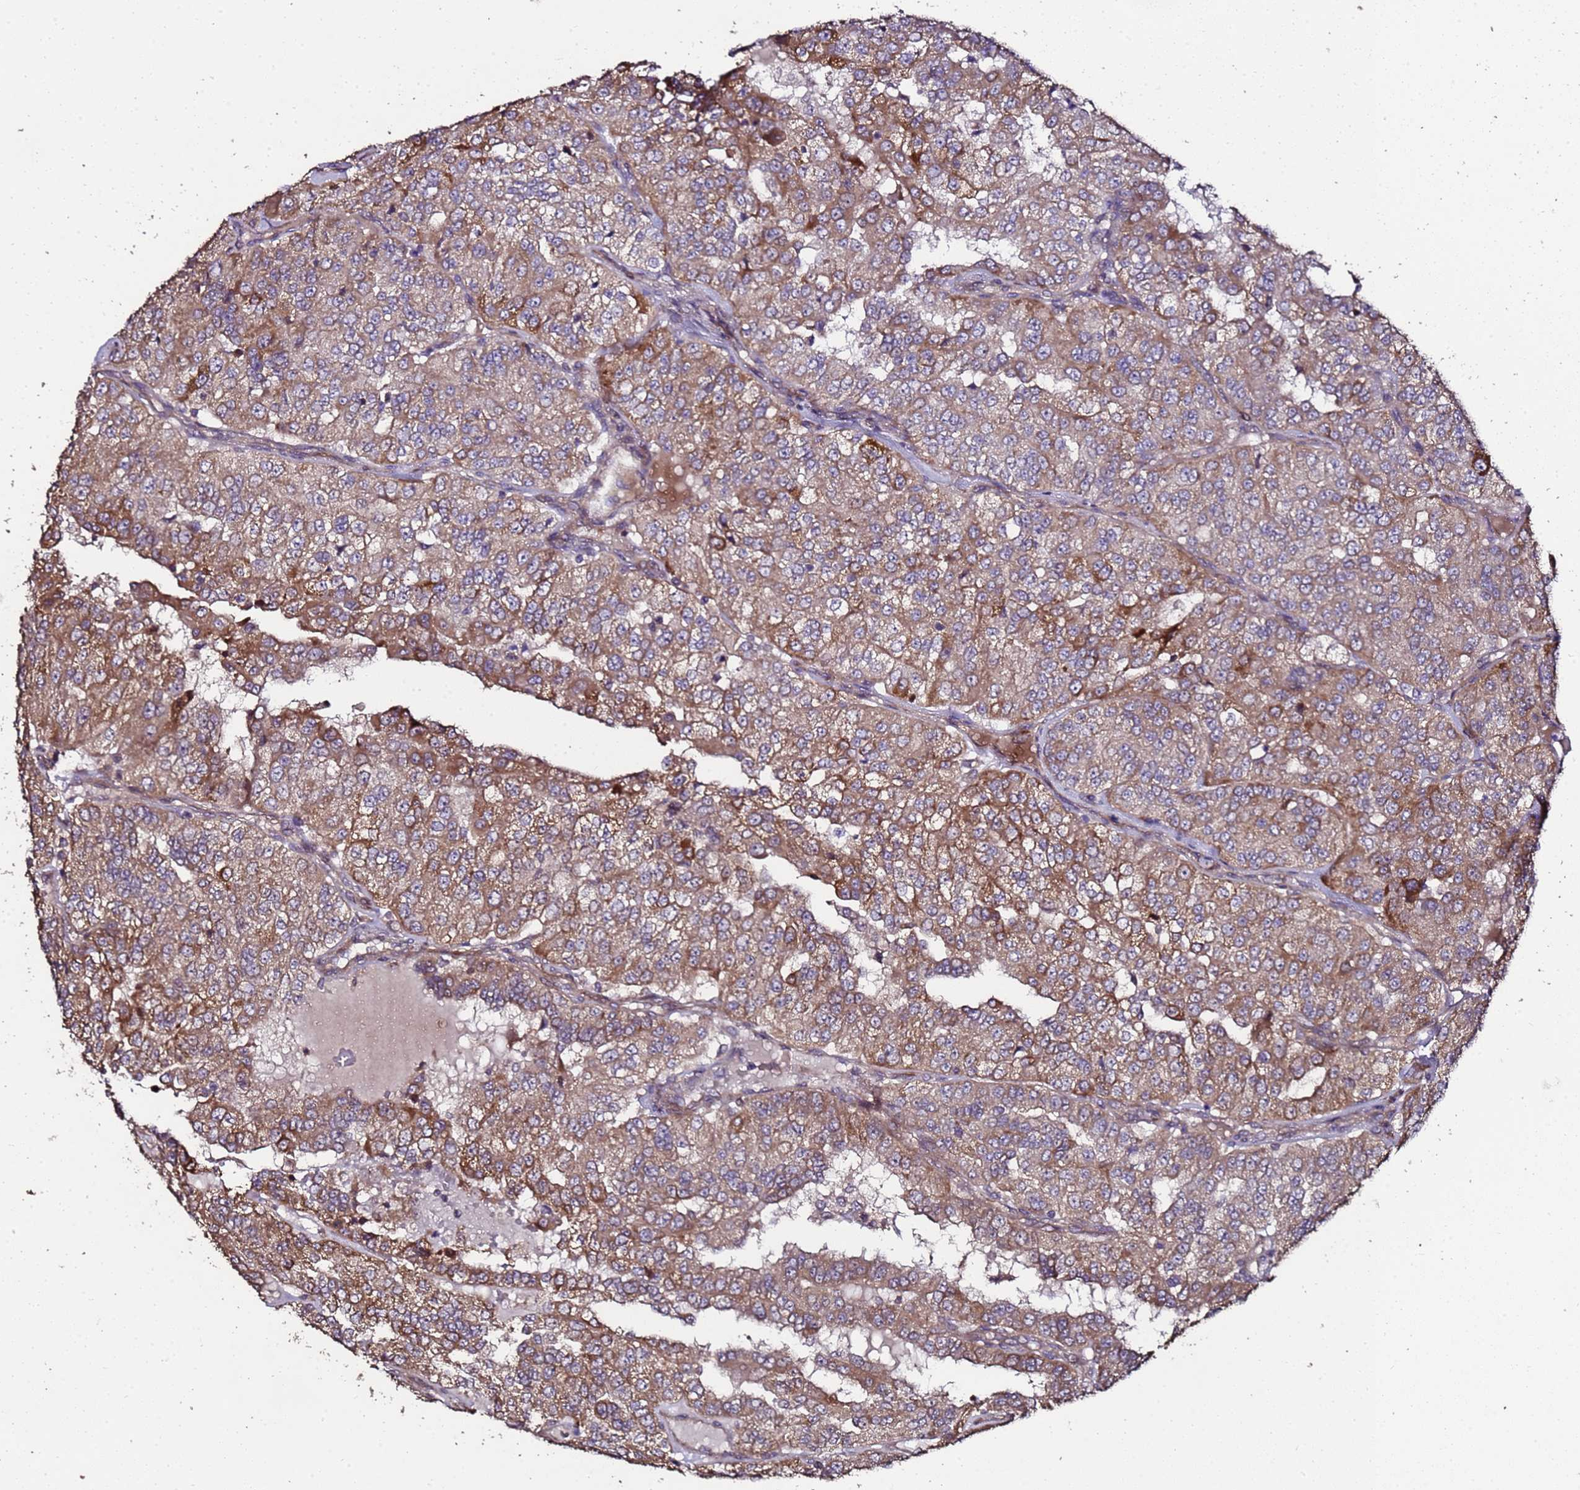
{"staining": {"intensity": "moderate", "quantity": ">75%", "location": "cytoplasmic/membranous"}, "tissue": "renal cancer", "cell_type": "Tumor cells", "image_type": "cancer", "snomed": [{"axis": "morphology", "description": "Adenocarcinoma, NOS"}, {"axis": "topography", "description": "Kidney"}], "caption": "Immunohistochemistry photomicrograph of adenocarcinoma (renal) stained for a protein (brown), which demonstrates medium levels of moderate cytoplasmic/membranous expression in about >75% of tumor cells.", "gene": "PRODH", "patient": {"sex": "female", "age": 63}}